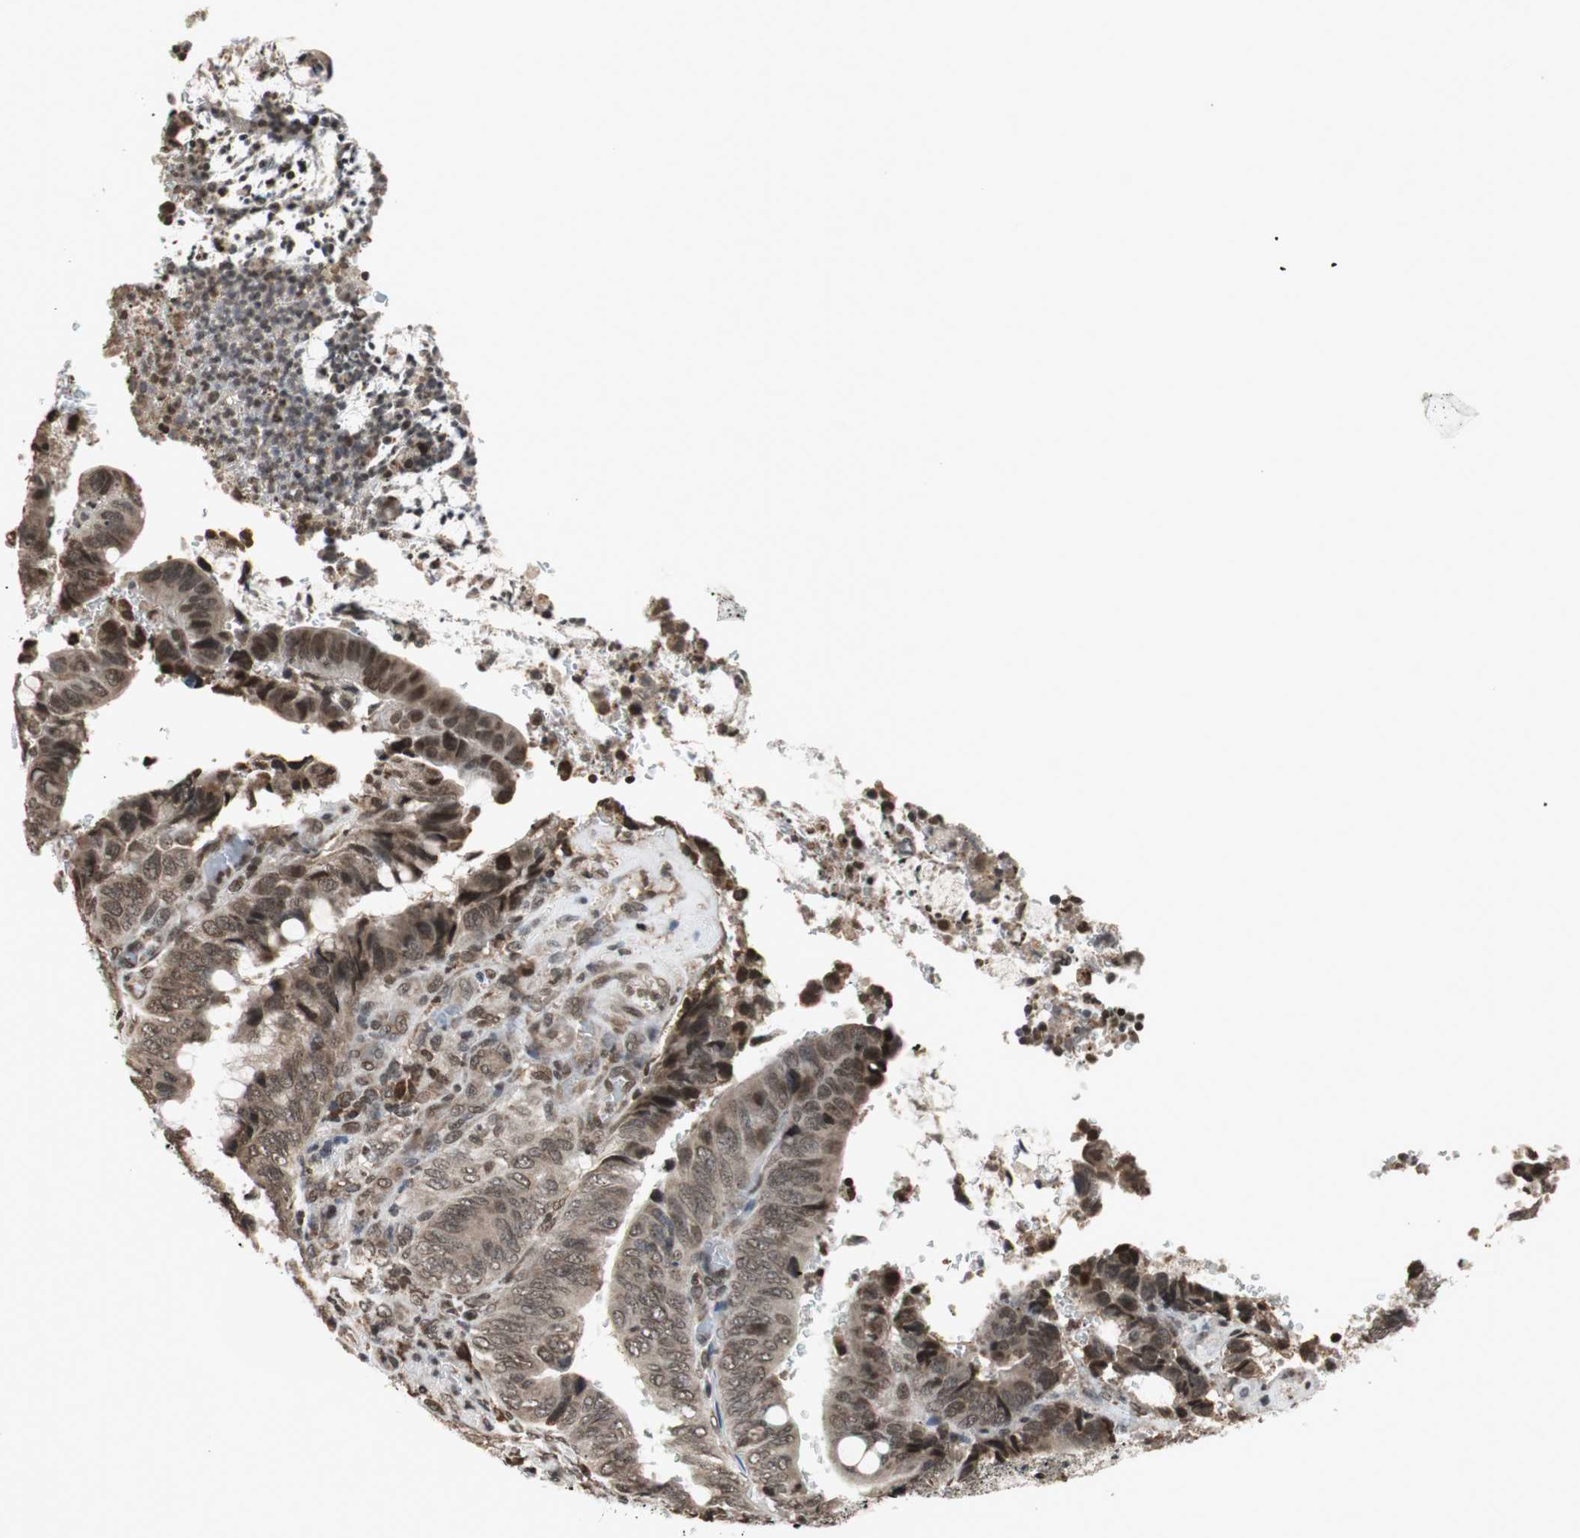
{"staining": {"intensity": "moderate", "quantity": ">75%", "location": "cytoplasmic/membranous,nuclear"}, "tissue": "colorectal cancer", "cell_type": "Tumor cells", "image_type": "cancer", "snomed": [{"axis": "morphology", "description": "Normal tissue, NOS"}, {"axis": "morphology", "description": "Adenocarcinoma, NOS"}, {"axis": "topography", "description": "Rectum"}, {"axis": "topography", "description": "Peripheral nerve tissue"}], "caption": "Immunohistochemical staining of human colorectal cancer displays moderate cytoplasmic/membranous and nuclear protein staining in about >75% of tumor cells.", "gene": "REST", "patient": {"sex": "male", "age": 92}}